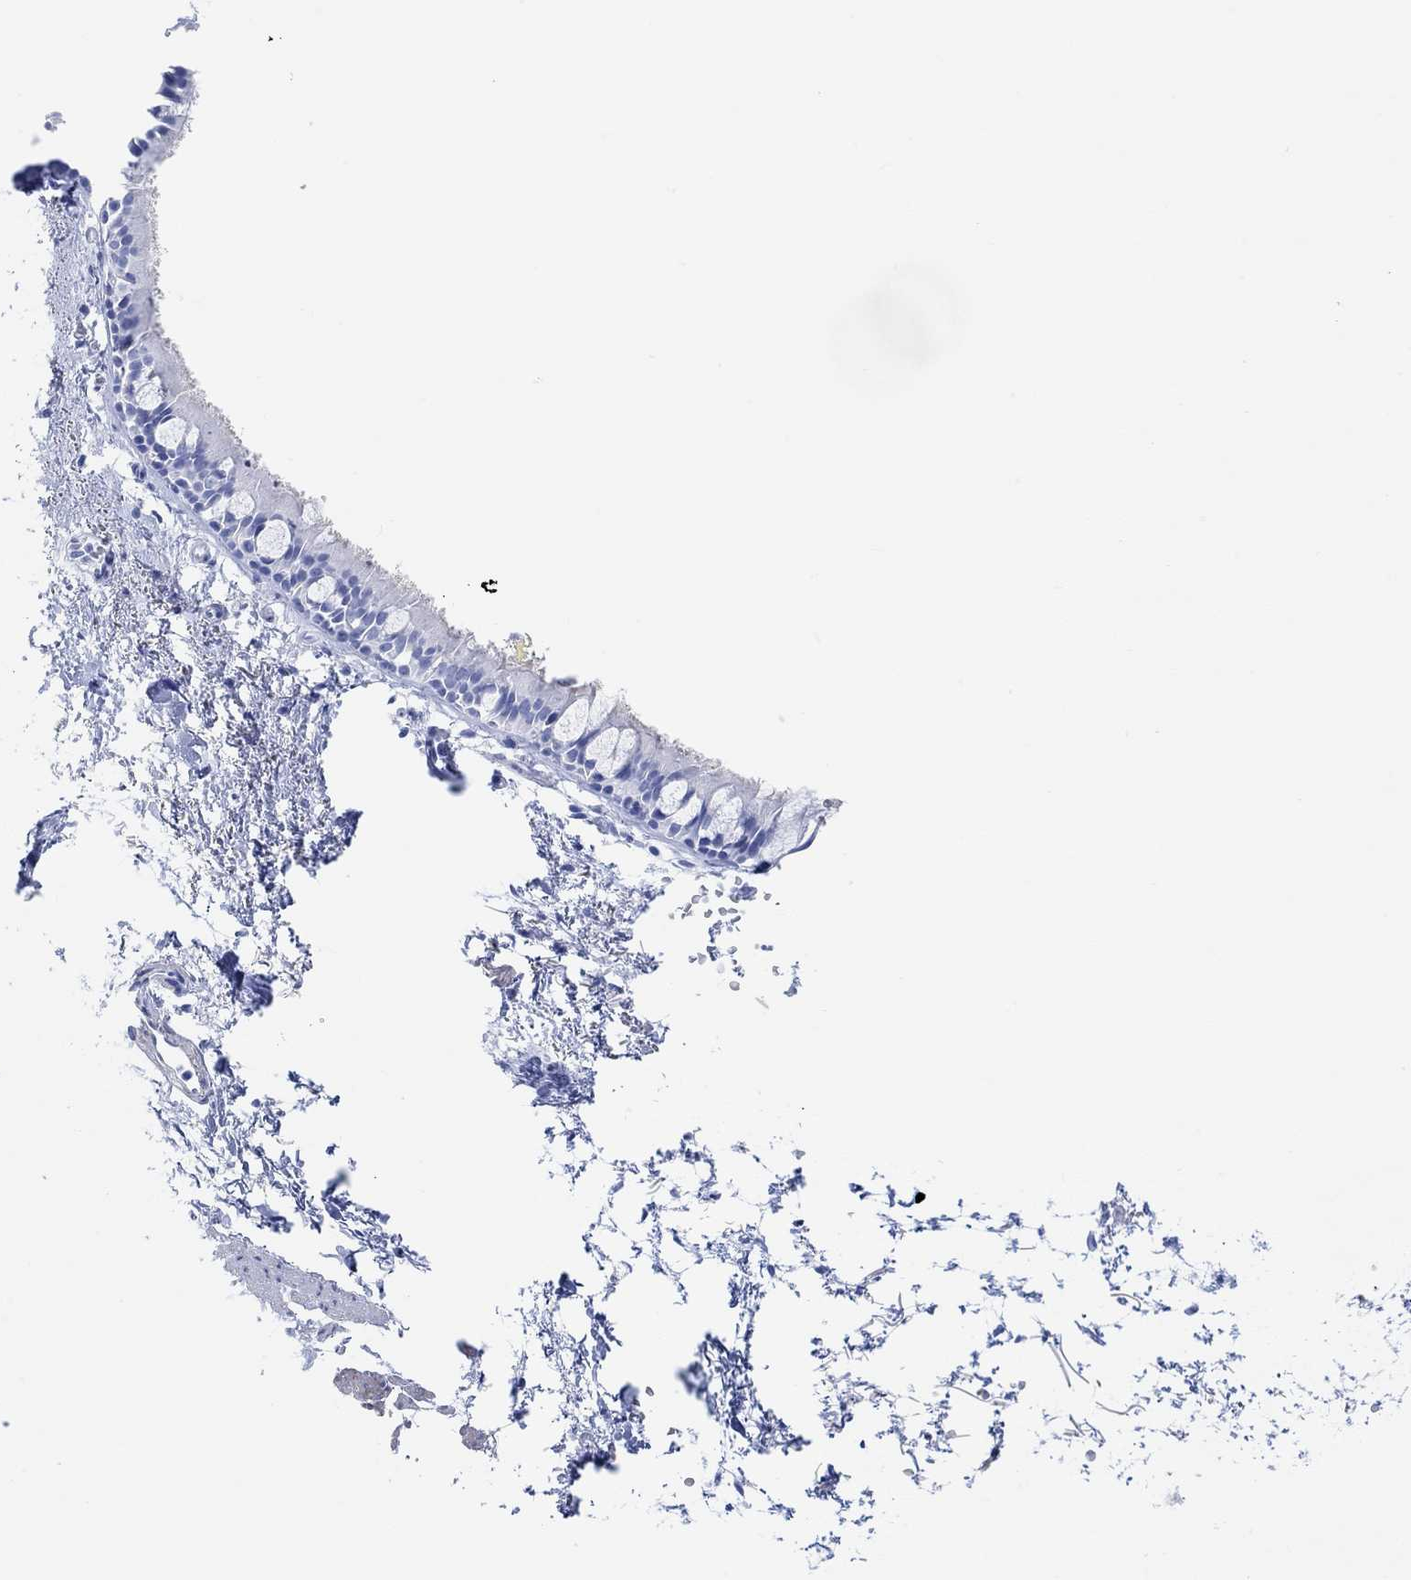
{"staining": {"intensity": "negative", "quantity": "none", "location": "none"}, "tissue": "bronchus", "cell_type": "Respiratory epithelial cells", "image_type": "normal", "snomed": [{"axis": "morphology", "description": "Normal tissue, NOS"}, {"axis": "topography", "description": "Cartilage tissue"}, {"axis": "topography", "description": "Bronchus"}], "caption": "Respiratory epithelial cells show no significant protein expression in benign bronchus. (DAB (3,3'-diaminobenzidine) immunohistochemistry (IHC), high magnification).", "gene": "ANKRD33", "patient": {"sex": "male", "age": 66}}